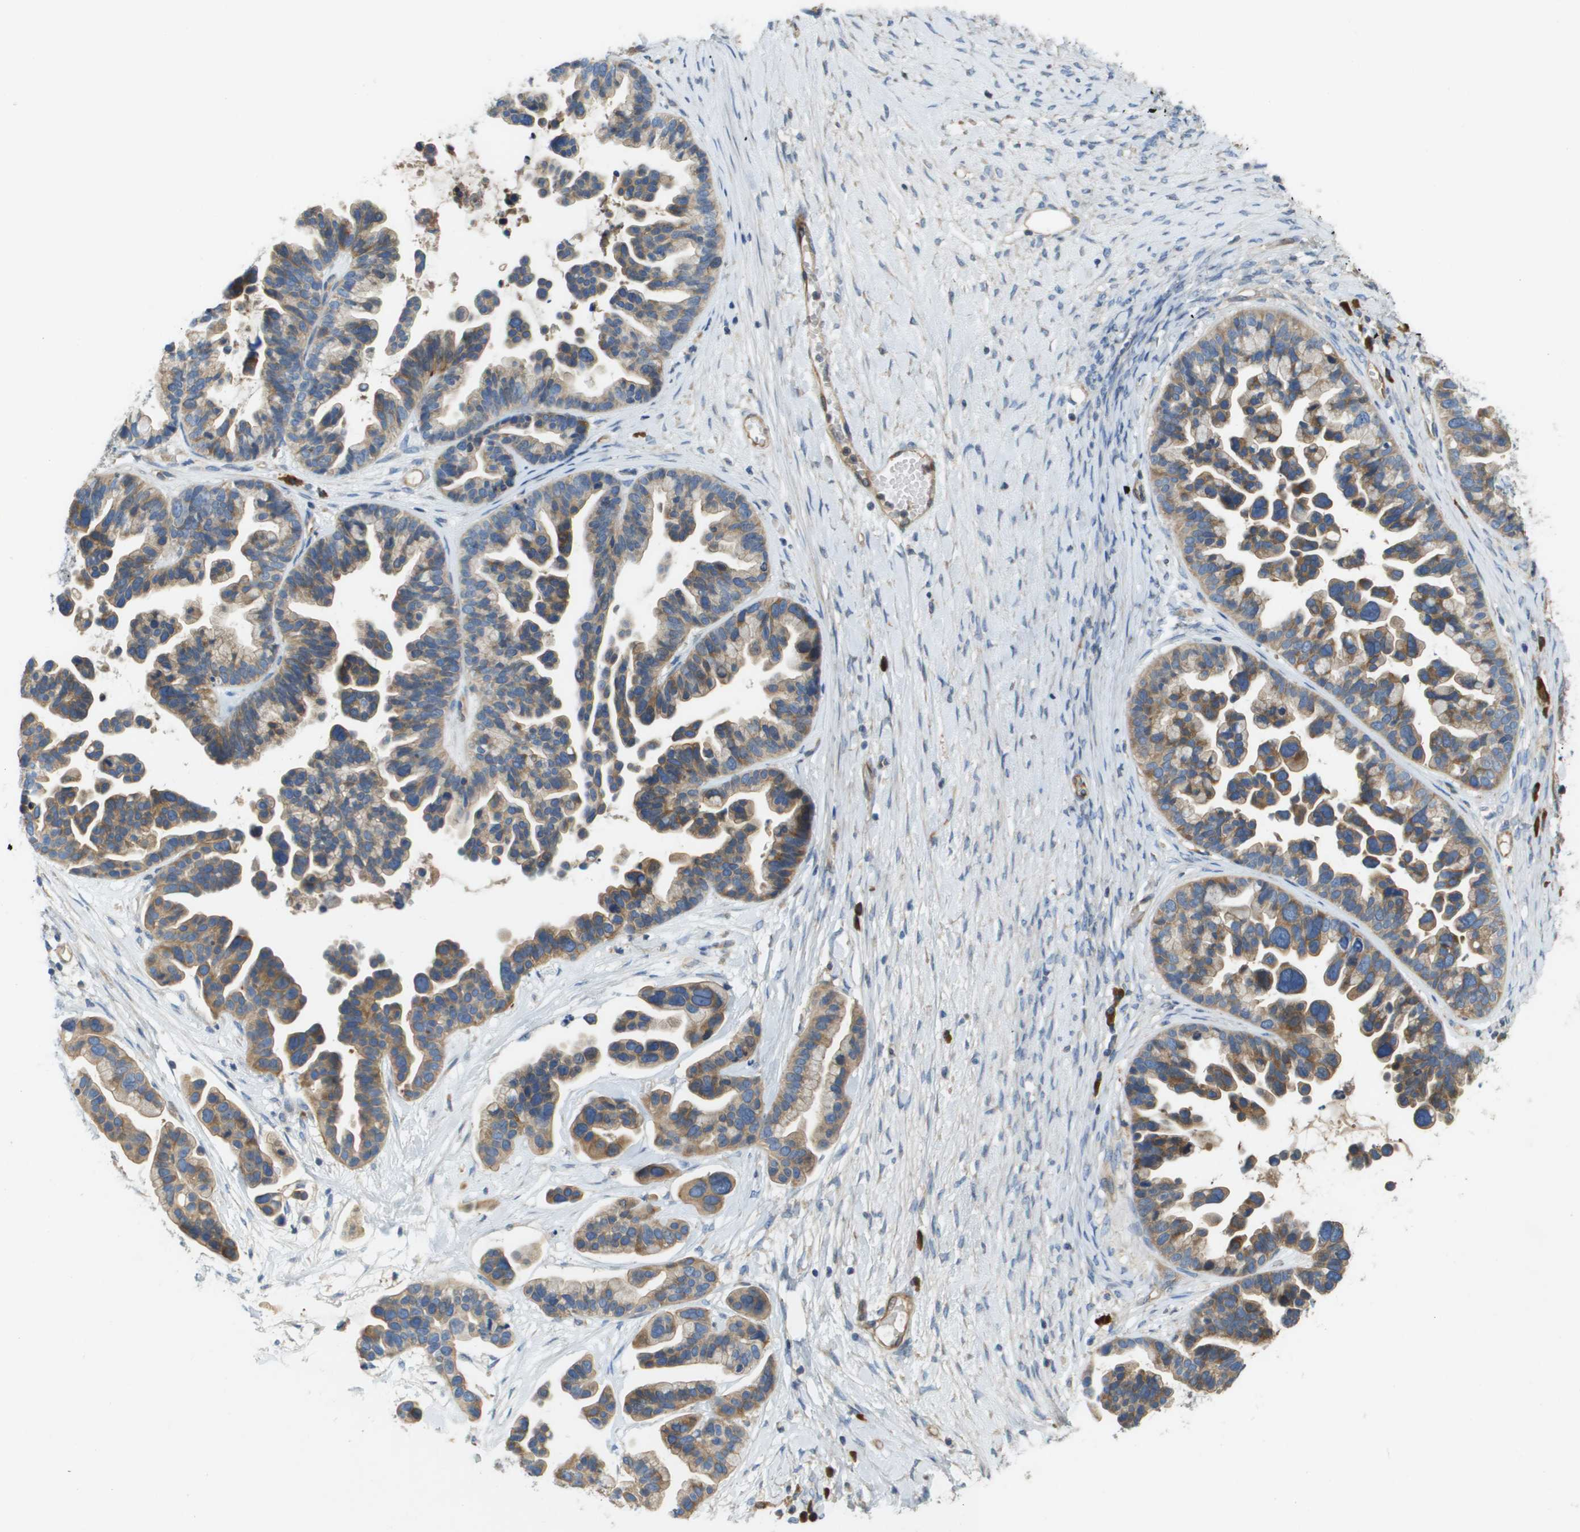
{"staining": {"intensity": "moderate", "quantity": ">75%", "location": "cytoplasmic/membranous"}, "tissue": "ovarian cancer", "cell_type": "Tumor cells", "image_type": "cancer", "snomed": [{"axis": "morphology", "description": "Cystadenocarcinoma, serous, NOS"}, {"axis": "topography", "description": "Ovary"}], "caption": "High-power microscopy captured an immunohistochemistry (IHC) histopathology image of ovarian serous cystadenocarcinoma, revealing moderate cytoplasmic/membranous staining in about >75% of tumor cells. (brown staining indicates protein expression, while blue staining denotes nuclei).", "gene": "CASP10", "patient": {"sex": "female", "age": 56}}